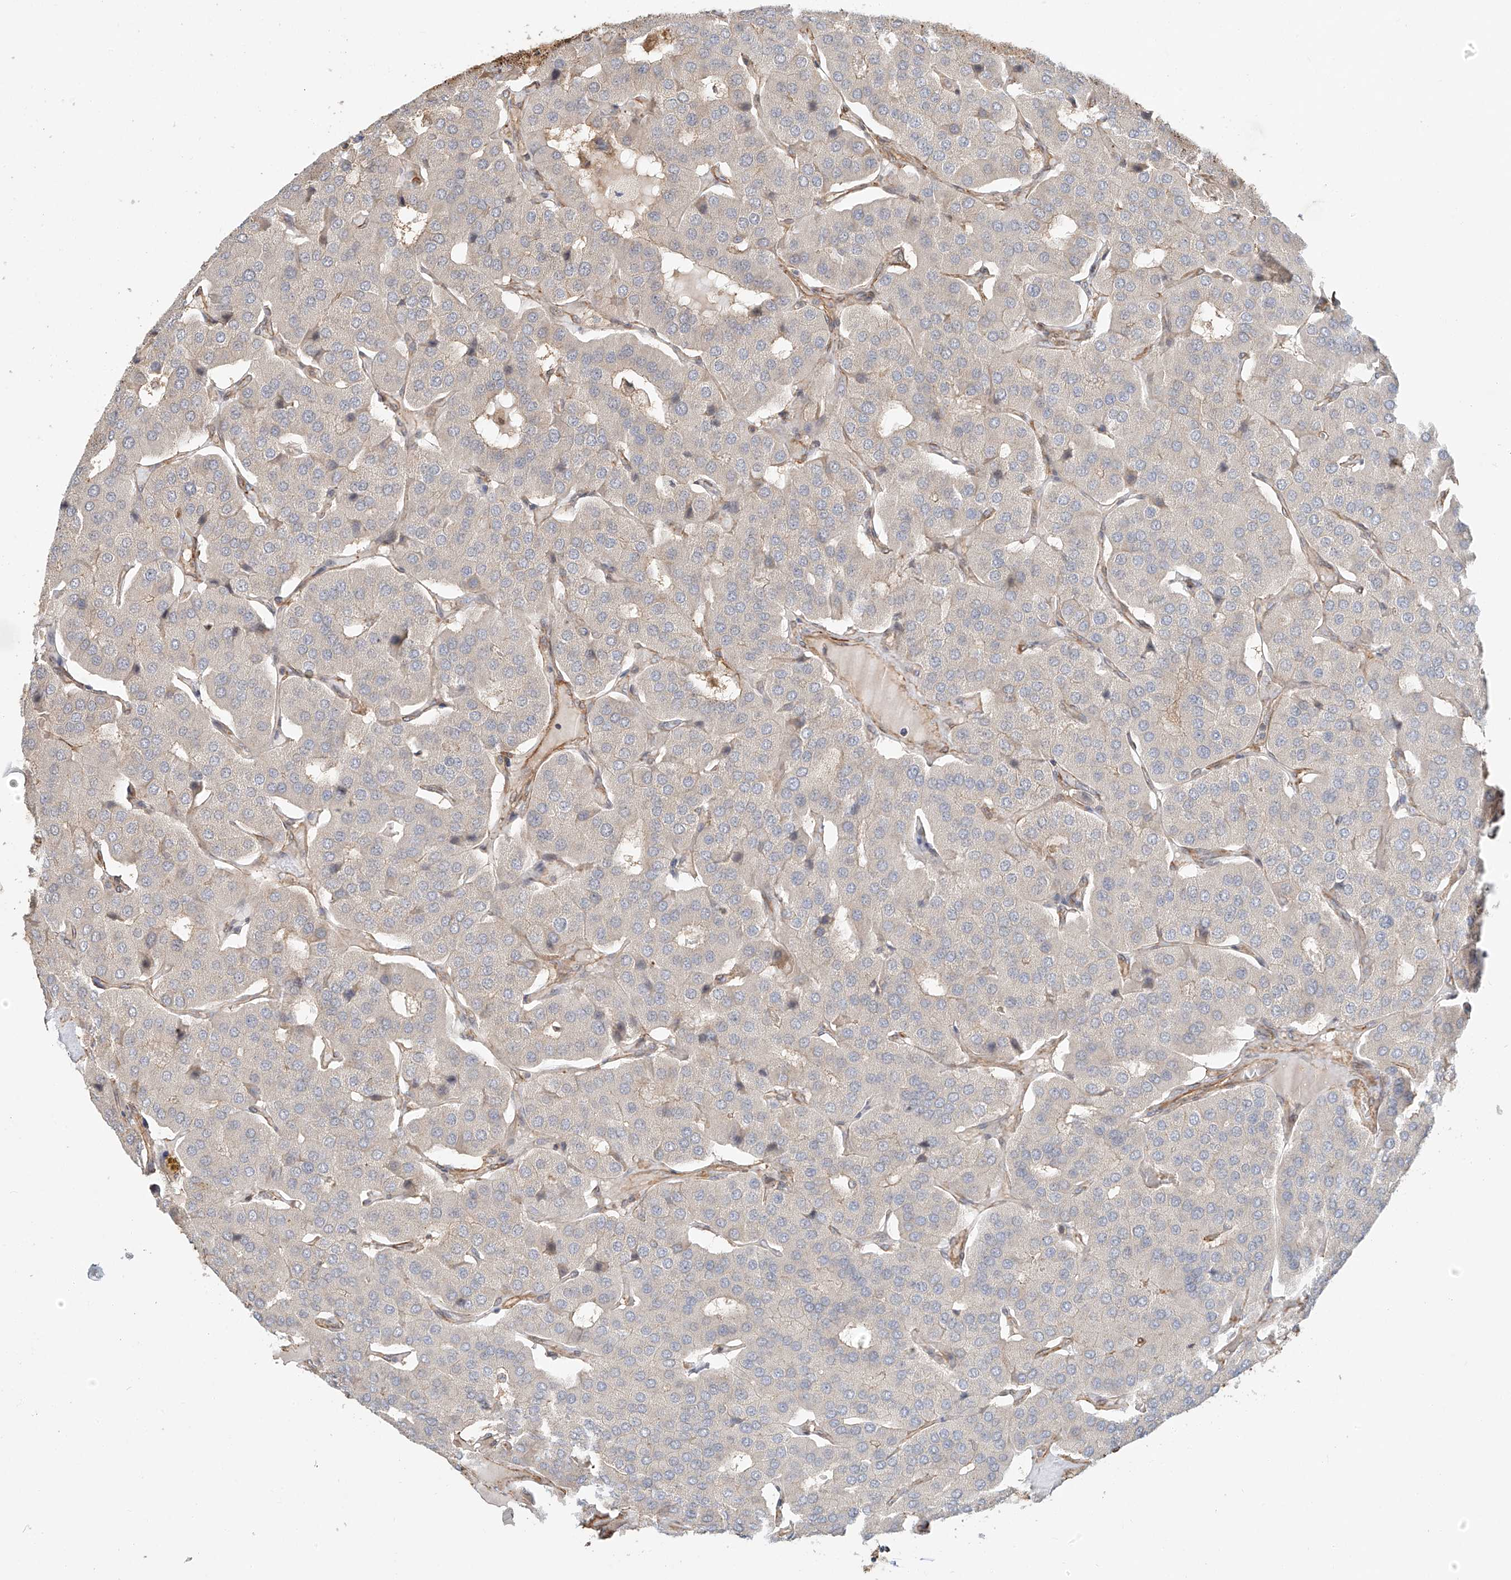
{"staining": {"intensity": "negative", "quantity": "none", "location": "none"}, "tissue": "parathyroid gland", "cell_type": "Glandular cells", "image_type": "normal", "snomed": [{"axis": "morphology", "description": "Normal tissue, NOS"}, {"axis": "morphology", "description": "Adenoma, NOS"}, {"axis": "topography", "description": "Parathyroid gland"}], "caption": "Unremarkable parathyroid gland was stained to show a protein in brown. There is no significant positivity in glandular cells.", "gene": "CSMD3", "patient": {"sex": "female", "age": 86}}